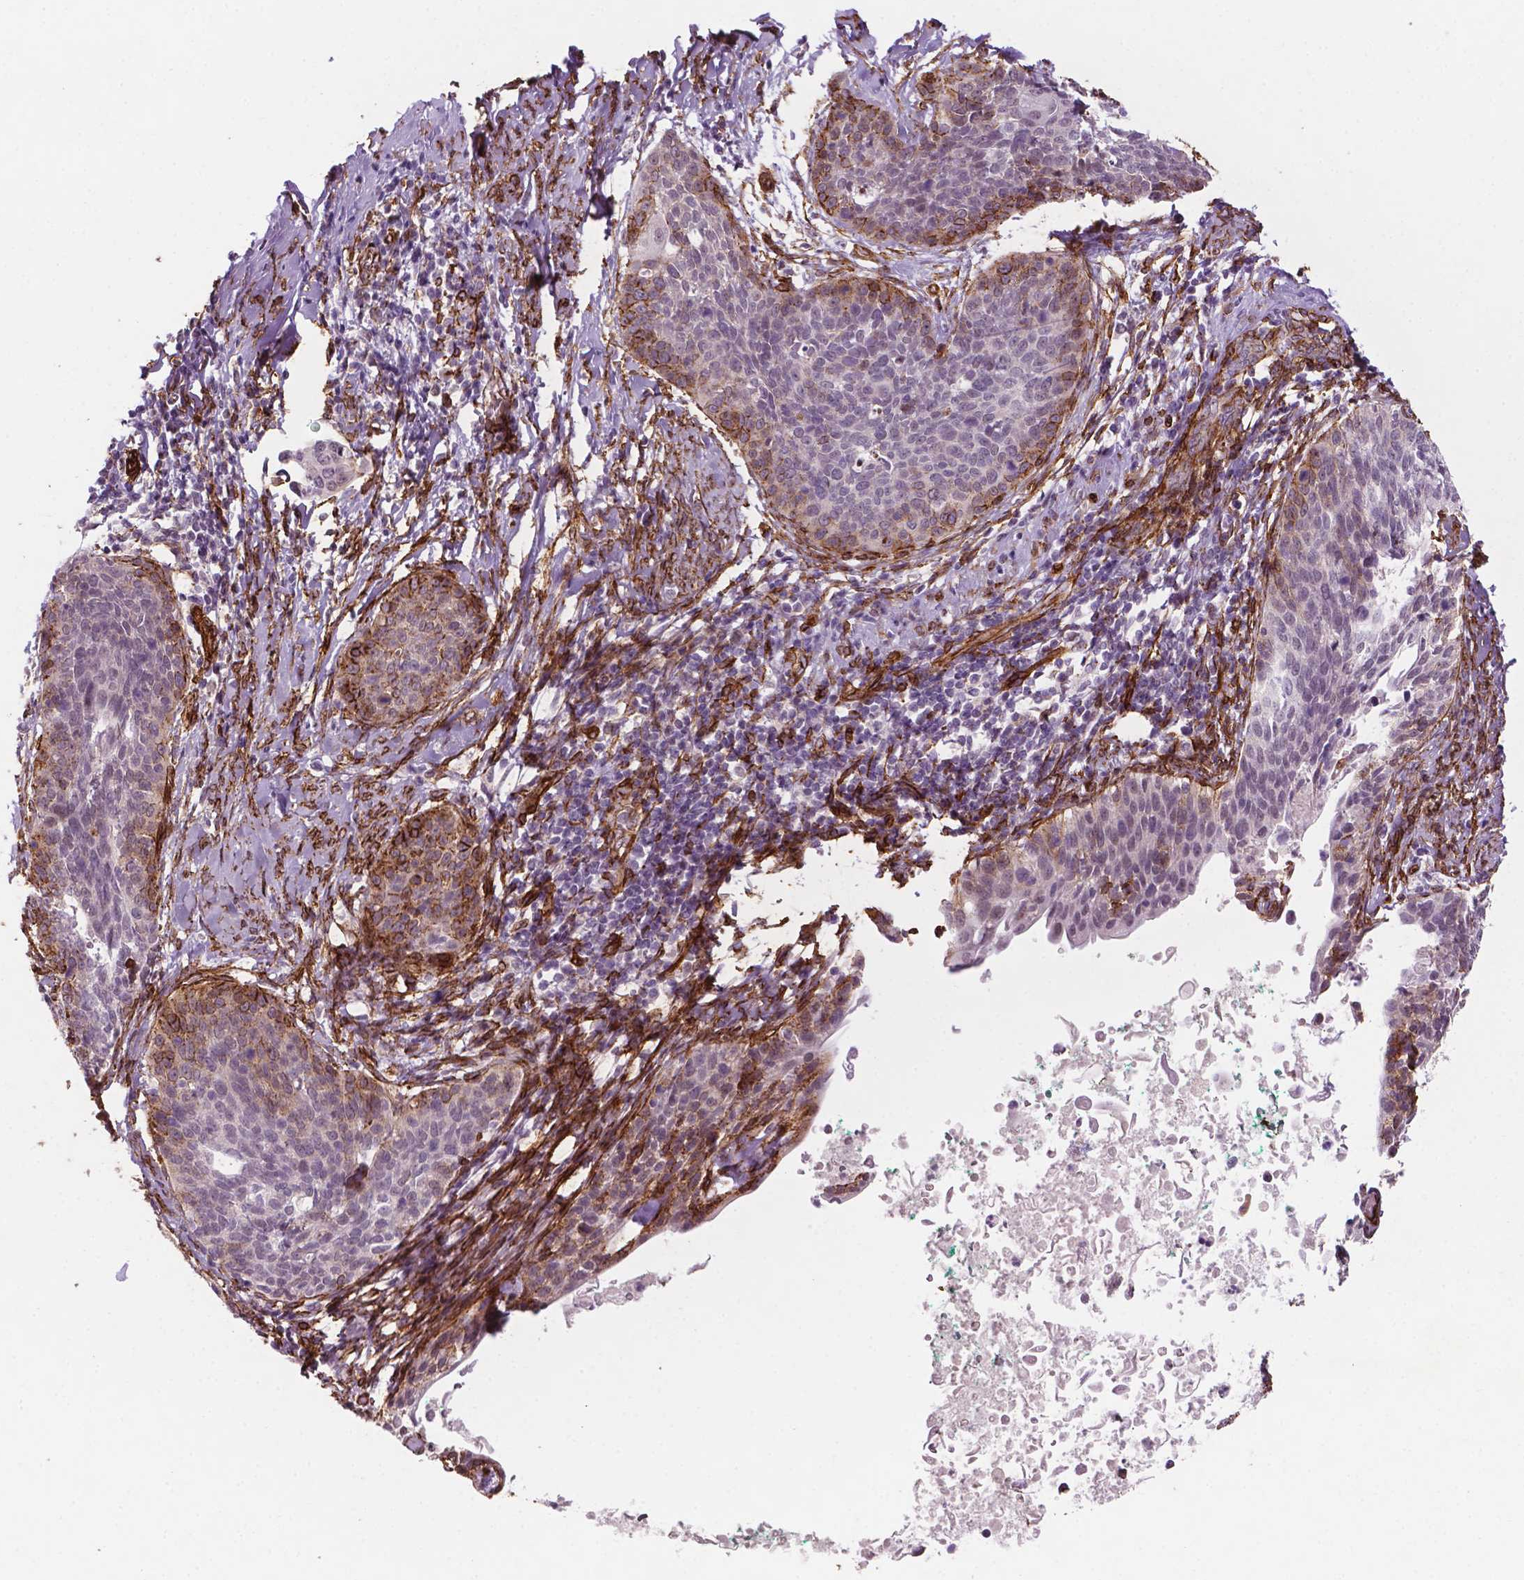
{"staining": {"intensity": "moderate", "quantity": "<25%", "location": "cytoplasmic/membranous"}, "tissue": "cervical cancer", "cell_type": "Tumor cells", "image_type": "cancer", "snomed": [{"axis": "morphology", "description": "Squamous cell carcinoma, NOS"}, {"axis": "topography", "description": "Cervix"}], "caption": "Immunohistochemistry image of cervical cancer stained for a protein (brown), which reveals low levels of moderate cytoplasmic/membranous staining in approximately <25% of tumor cells.", "gene": "EGFL8", "patient": {"sex": "female", "age": 69}}